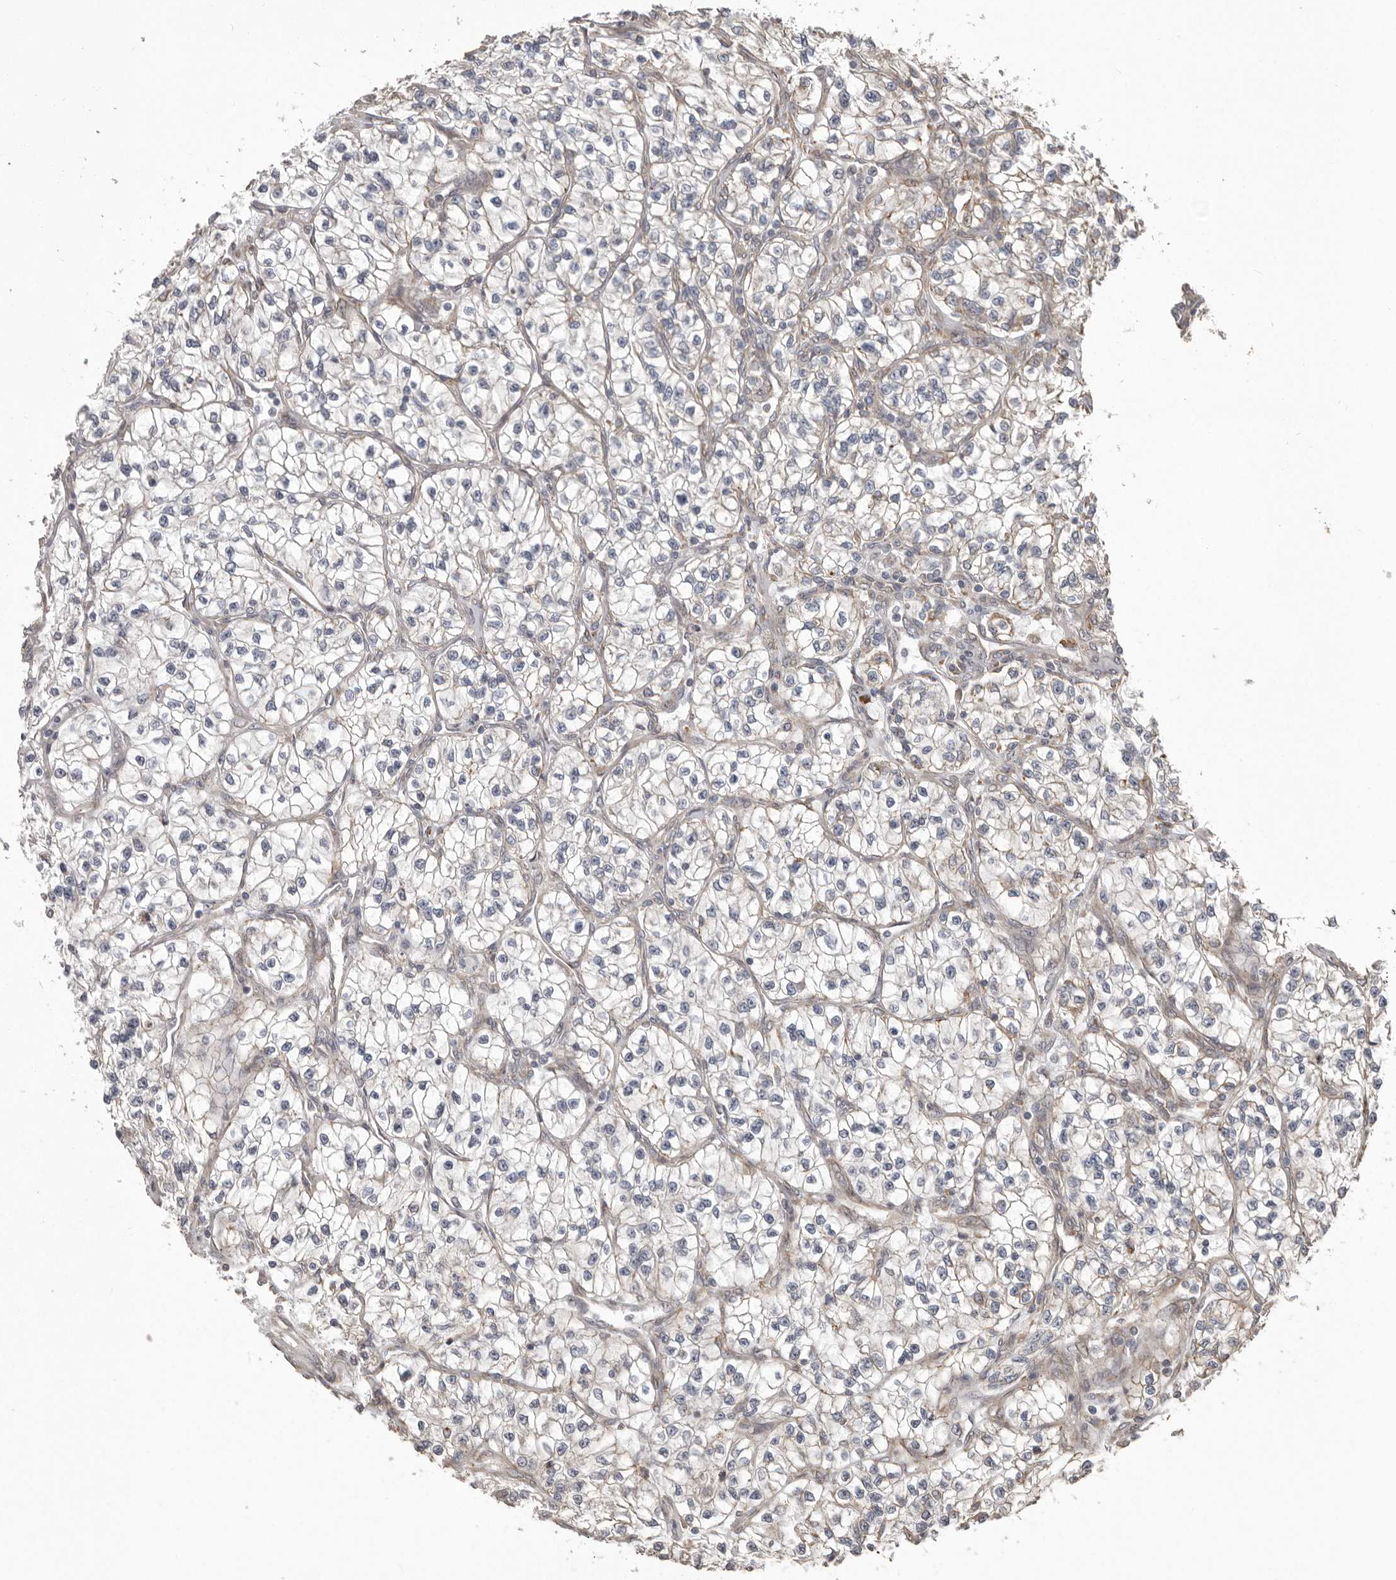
{"staining": {"intensity": "weak", "quantity": "<25%", "location": "cytoplasmic/membranous"}, "tissue": "renal cancer", "cell_type": "Tumor cells", "image_type": "cancer", "snomed": [{"axis": "morphology", "description": "Adenocarcinoma, NOS"}, {"axis": "topography", "description": "Kidney"}], "caption": "Photomicrograph shows no significant protein positivity in tumor cells of adenocarcinoma (renal).", "gene": "NUP43", "patient": {"sex": "female", "age": 57}}